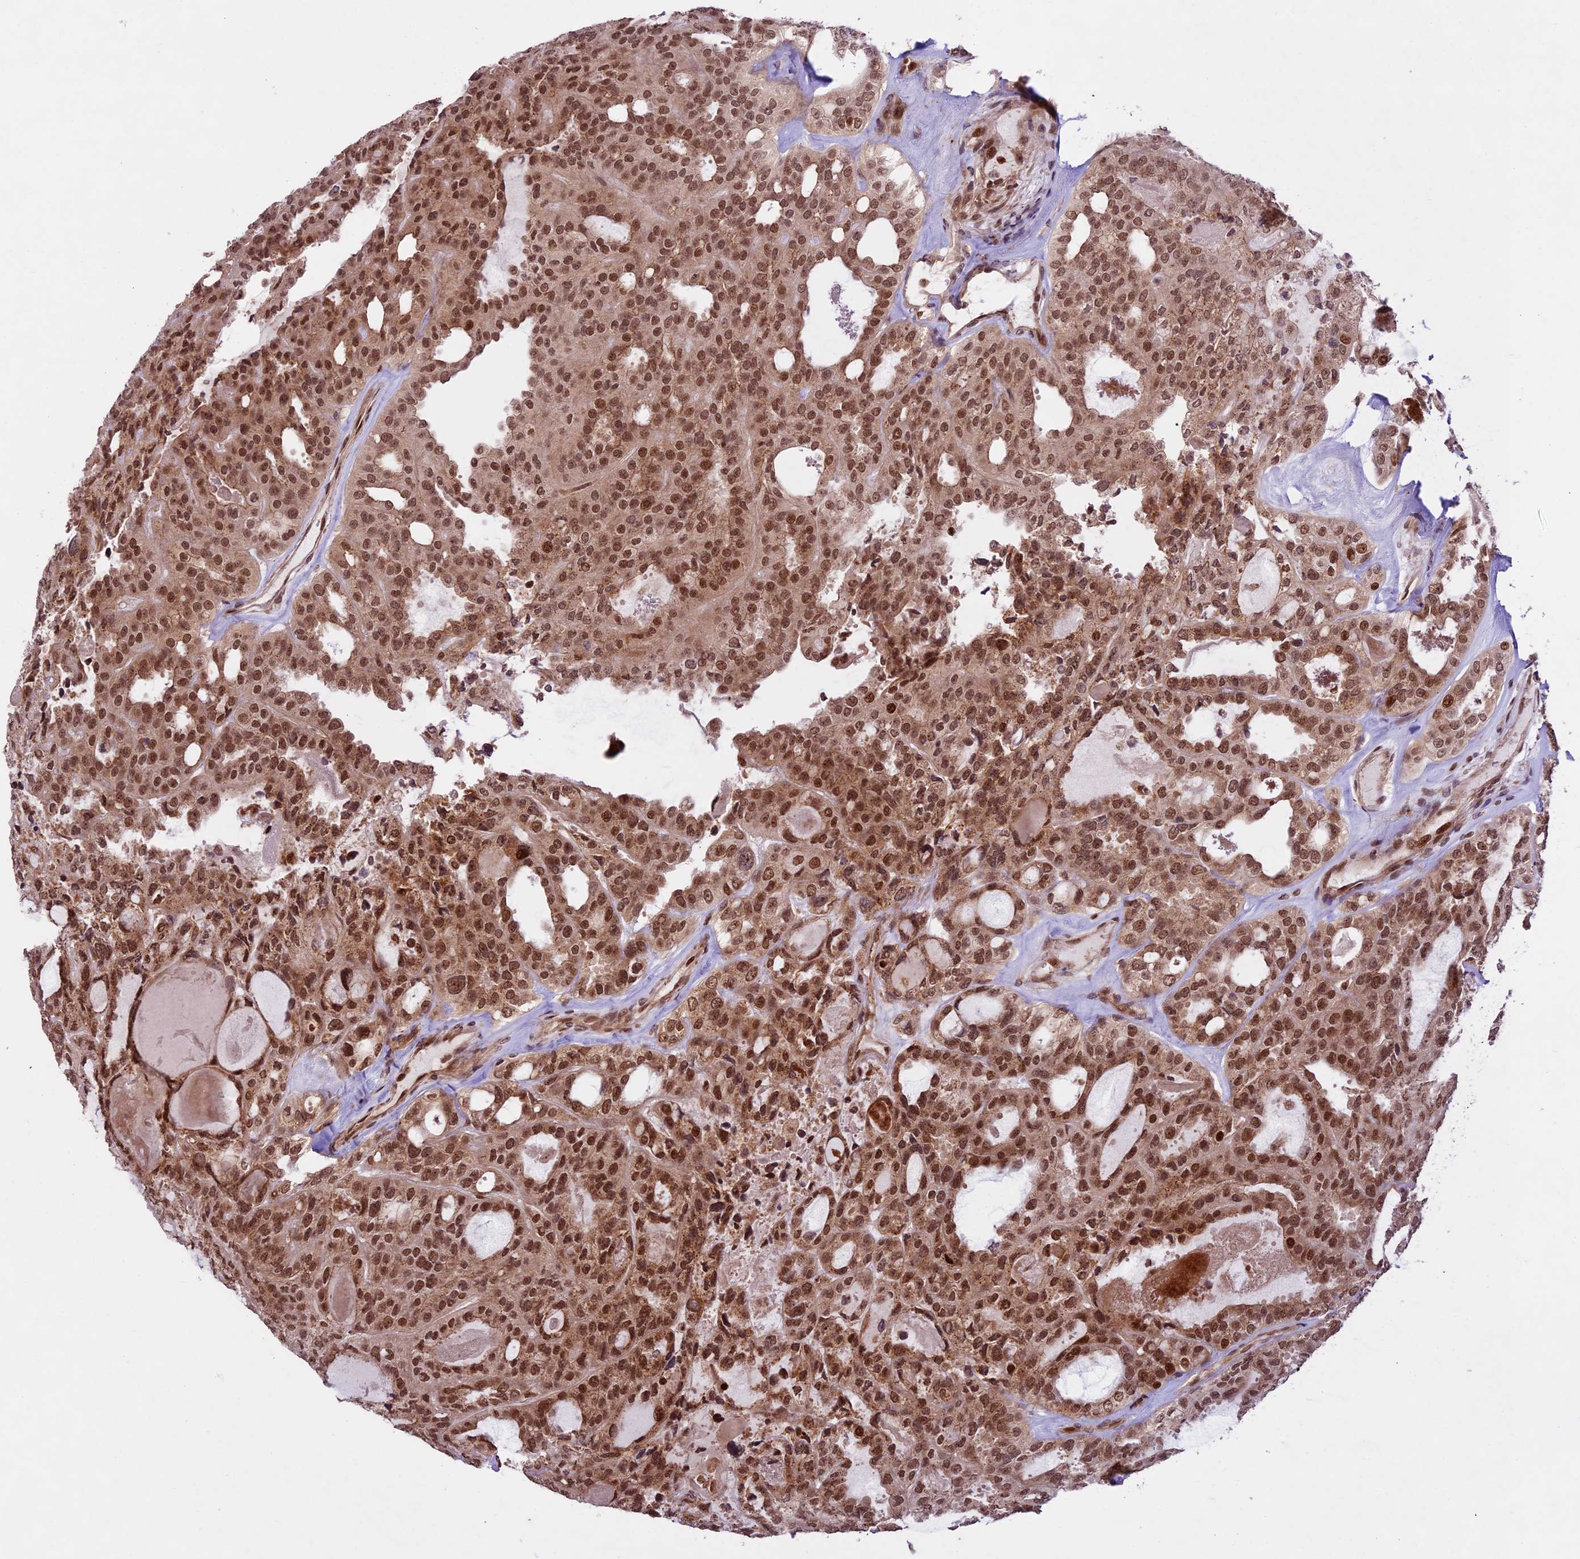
{"staining": {"intensity": "moderate", "quantity": ">75%", "location": "cytoplasmic/membranous,nuclear"}, "tissue": "thyroid cancer", "cell_type": "Tumor cells", "image_type": "cancer", "snomed": [{"axis": "morphology", "description": "Follicular adenoma carcinoma, NOS"}, {"axis": "topography", "description": "Thyroid gland"}], "caption": "Immunohistochemical staining of human thyroid cancer (follicular adenoma carcinoma) displays moderate cytoplasmic/membranous and nuclear protein expression in about >75% of tumor cells.", "gene": "DHX38", "patient": {"sex": "male", "age": 75}}